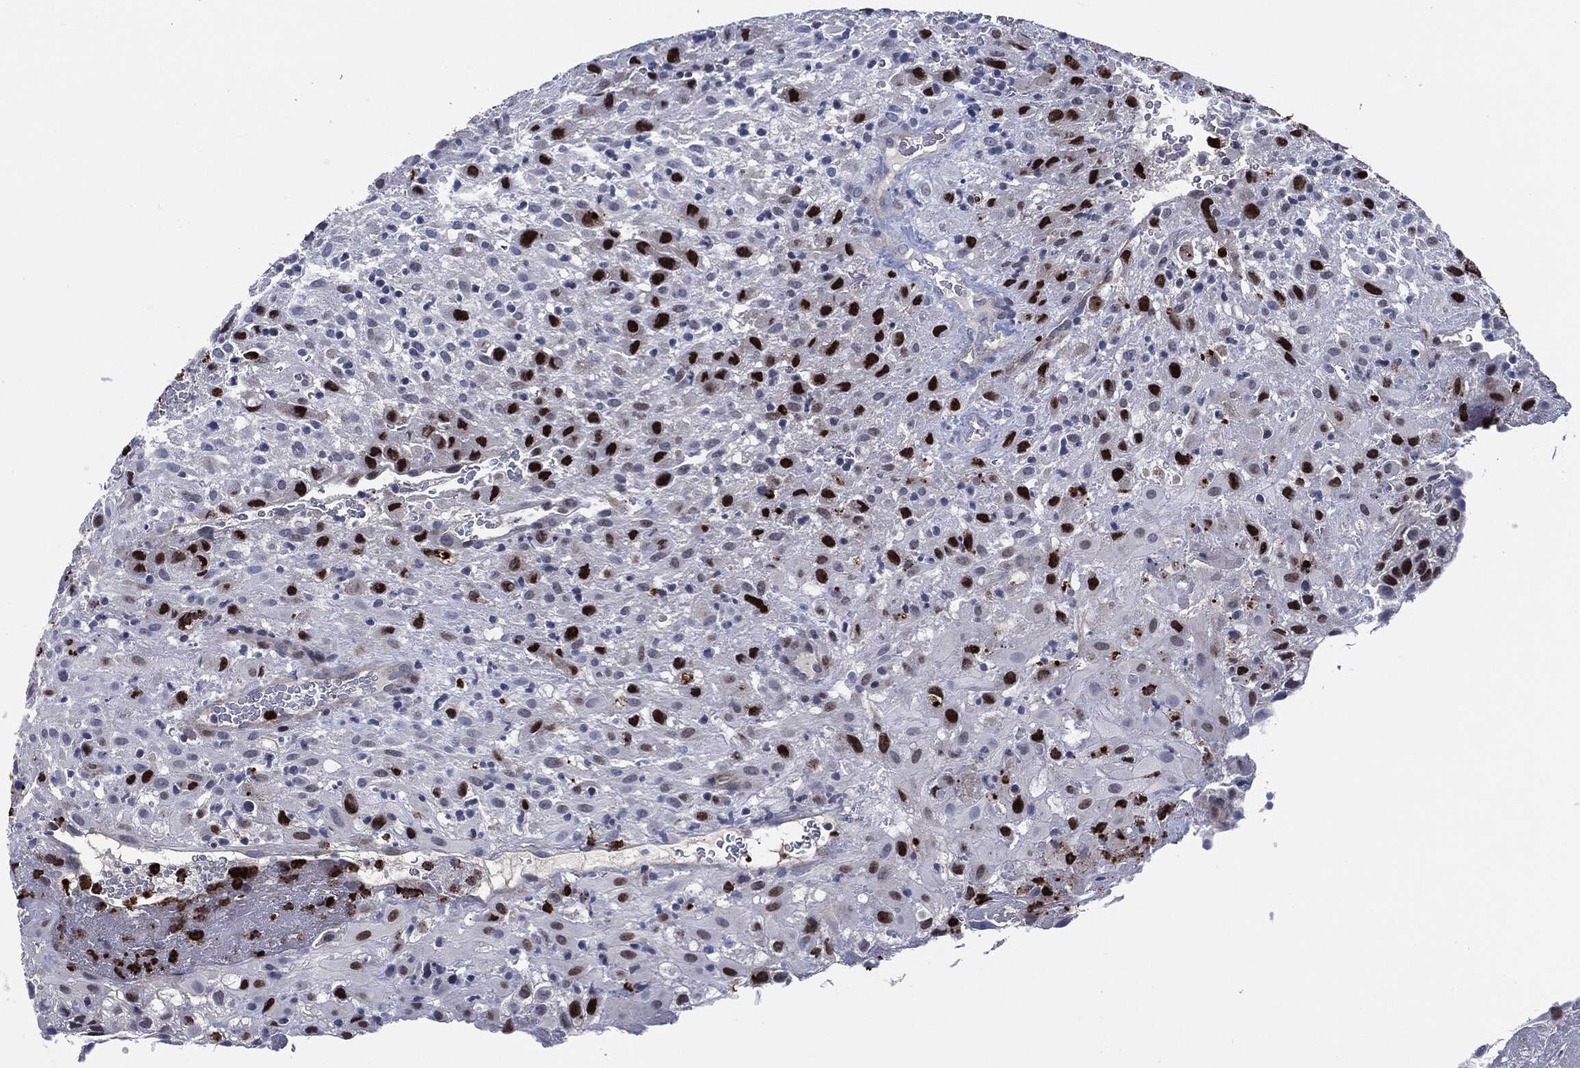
{"staining": {"intensity": "moderate", "quantity": "<25%", "location": "nuclear"}, "tissue": "placenta", "cell_type": "Decidual cells", "image_type": "normal", "snomed": [{"axis": "morphology", "description": "Normal tissue, NOS"}, {"axis": "topography", "description": "Placenta"}], "caption": "Immunohistochemistry (IHC) (DAB) staining of benign placenta exhibits moderate nuclear protein expression in about <25% of decidual cells.", "gene": "MPO", "patient": {"sex": "female", "age": 19}}